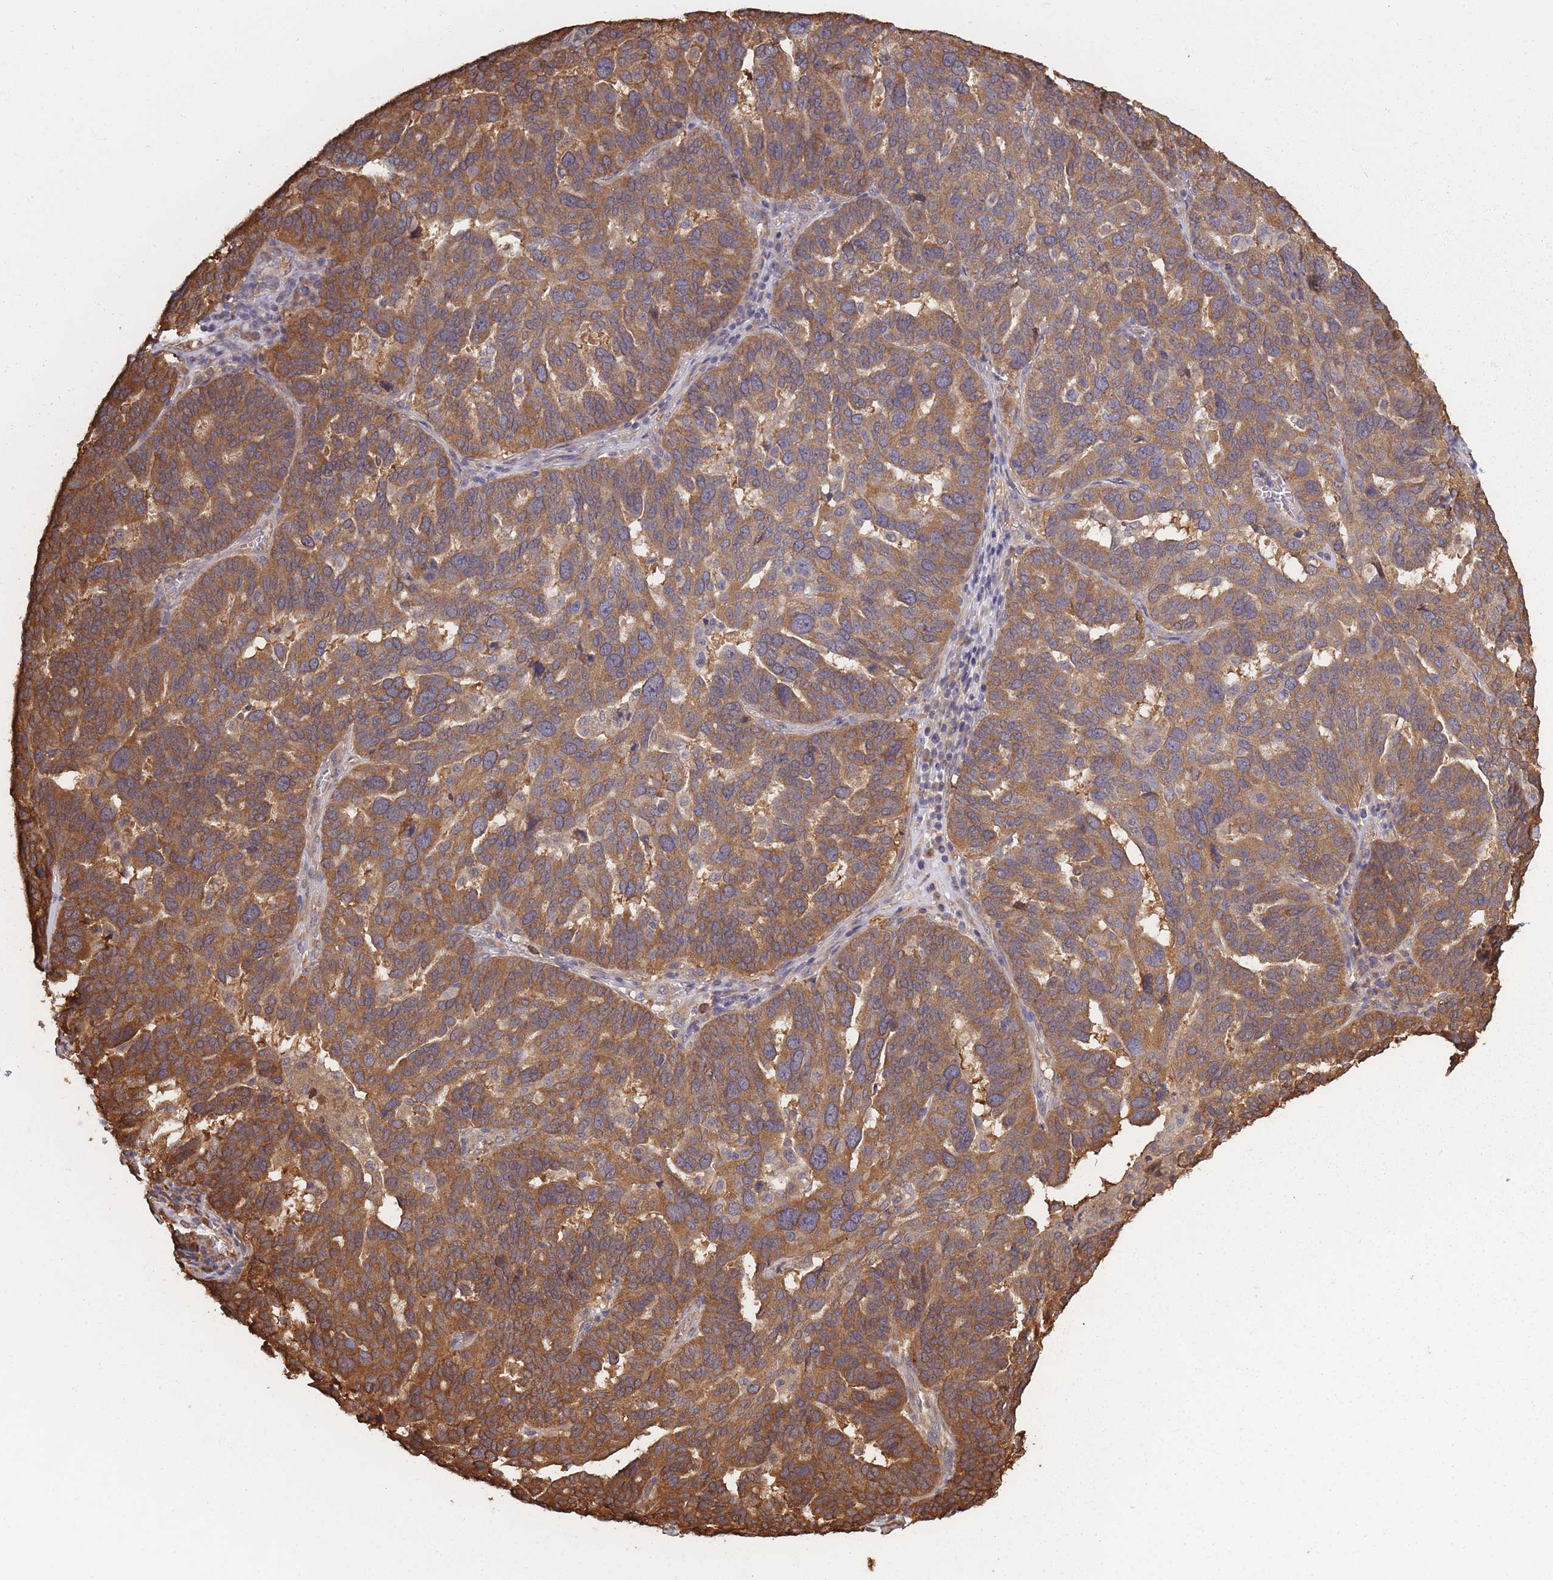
{"staining": {"intensity": "moderate", "quantity": ">75%", "location": "cytoplasmic/membranous"}, "tissue": "ovarian cancer", "cell_type": "Tumor cells", "image_type": "cancer", "snomed": [{"axis": "morphology", "description": "Cystadenocarcinoma, serous, NOS"}, {"axis": "topography", "description": "Ovary"}], "caption": "Immunohistochemical staining of serous cystadenocarcinoma (ovarian) exhibits moderate cytoplasmic/membranous protein staining in approximately >75% of tumor cells. (DAB = brown stain, brightfield microscopy at high magnification).", "gene": "ARL13B", "patient": {"sex": "female", "age": 59}}